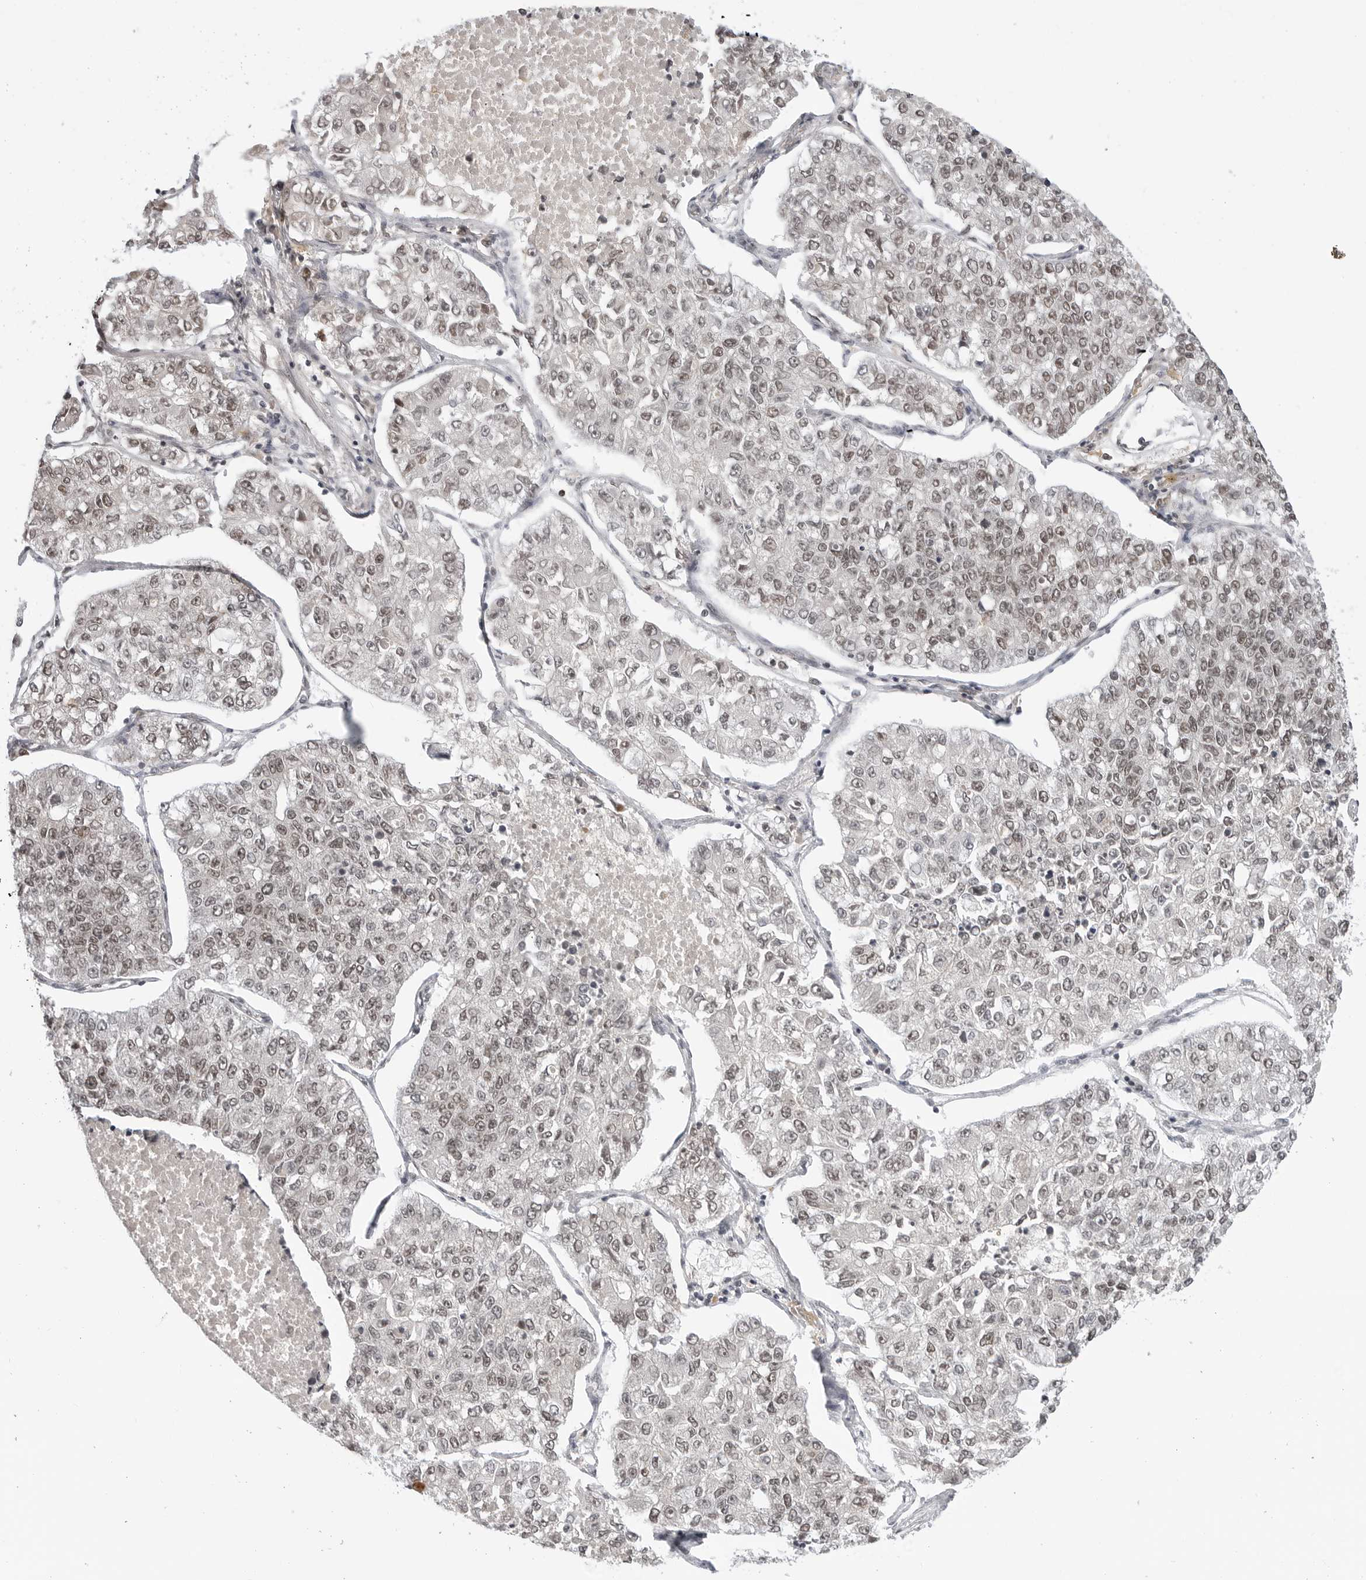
{"staining": {"intensity": "weak", "quantity": ">75%", "location": "nuclear"}, "tissue": "lung cancer", "cell_type": "Tumor cells", "image_type": "cancer", "snomed": [{"axis": "morphology", "description": "Adenocarcinoma, NOS"}, {"axis": "topography", "description": "Lung"}], "caption": "Immunohistochemistry (IHC) image of human lung adenocarcinoma stained for a protein (brown), which shows low levels of weak nuclear positivity in about >75% of tumor cells.", "gene": "C8orf33", "patient": {"sex": "male", "age": 49}}